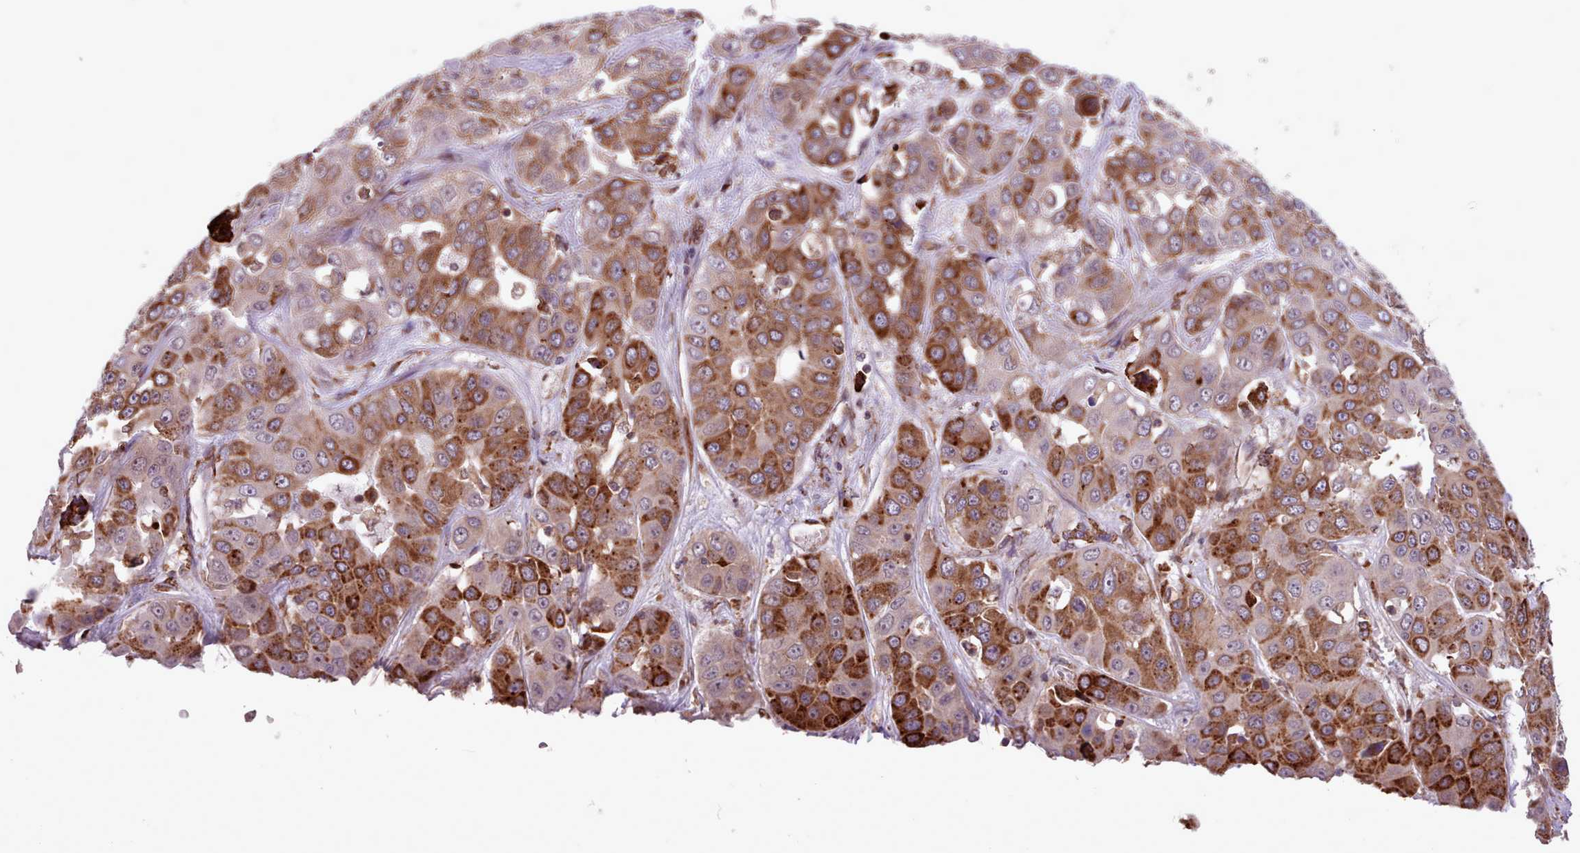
{"staining": {"intensity": "strong", "quantity": "25%-75%", "location": "cytoplasmic/membranous"}, "tissue": "liver cancer", "cell_type": "Tumor cells", "image_type": "cancer", "snomed": [{"axis": "morphology", "description": "Cholangiocarcinoma"}, {"axis": "topography", "description": "Liver"}], "caption": "A brown stain highlights strong cytoplasmic/membranous expression of a protein in human liver cholangiocarcinoma tumor cells.", "gene": "TTLL3", "patient": {"sex": "female", "age": 52}}